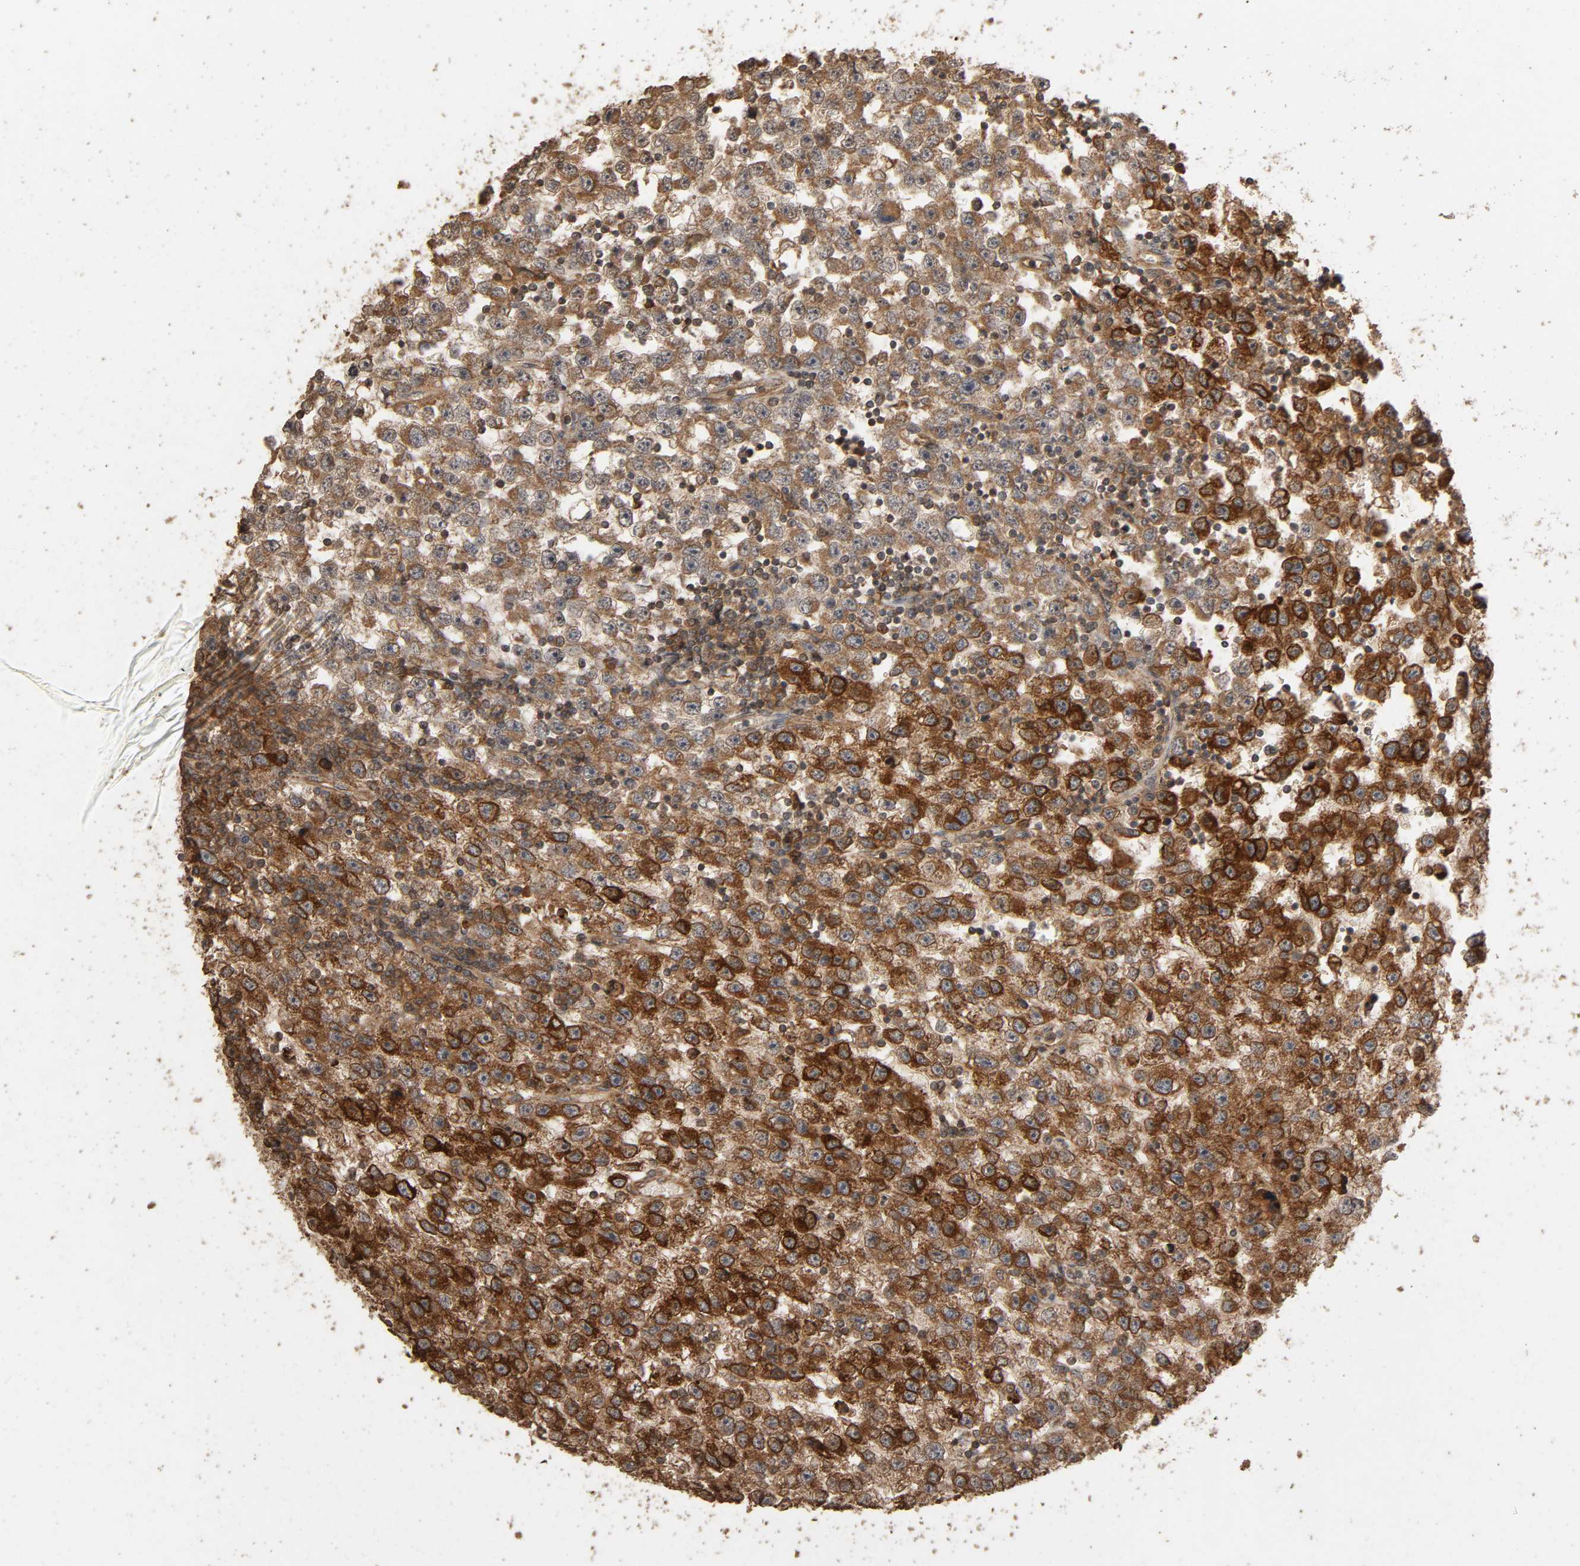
{"staining": {"intensity": "strong", "quantity": "25%-75%", "location": "cytoplasmic/membranous"}, "tissue": "testis cancer", "cell_type": "Tumor cells", "image_type": "cancer", "snomed": [{"axis": "morphology", "description": "Seminoma, NOS"}, {"axis": "topography", "description": "Testis"}], "caption": "Strong cytoplasmic/membranous positivity is identified in approximately 25%-75% of tumor cells in seminoma (testis).", "gene": "RPS6KA6", "patient": {"sex": "male", "age": 33}}